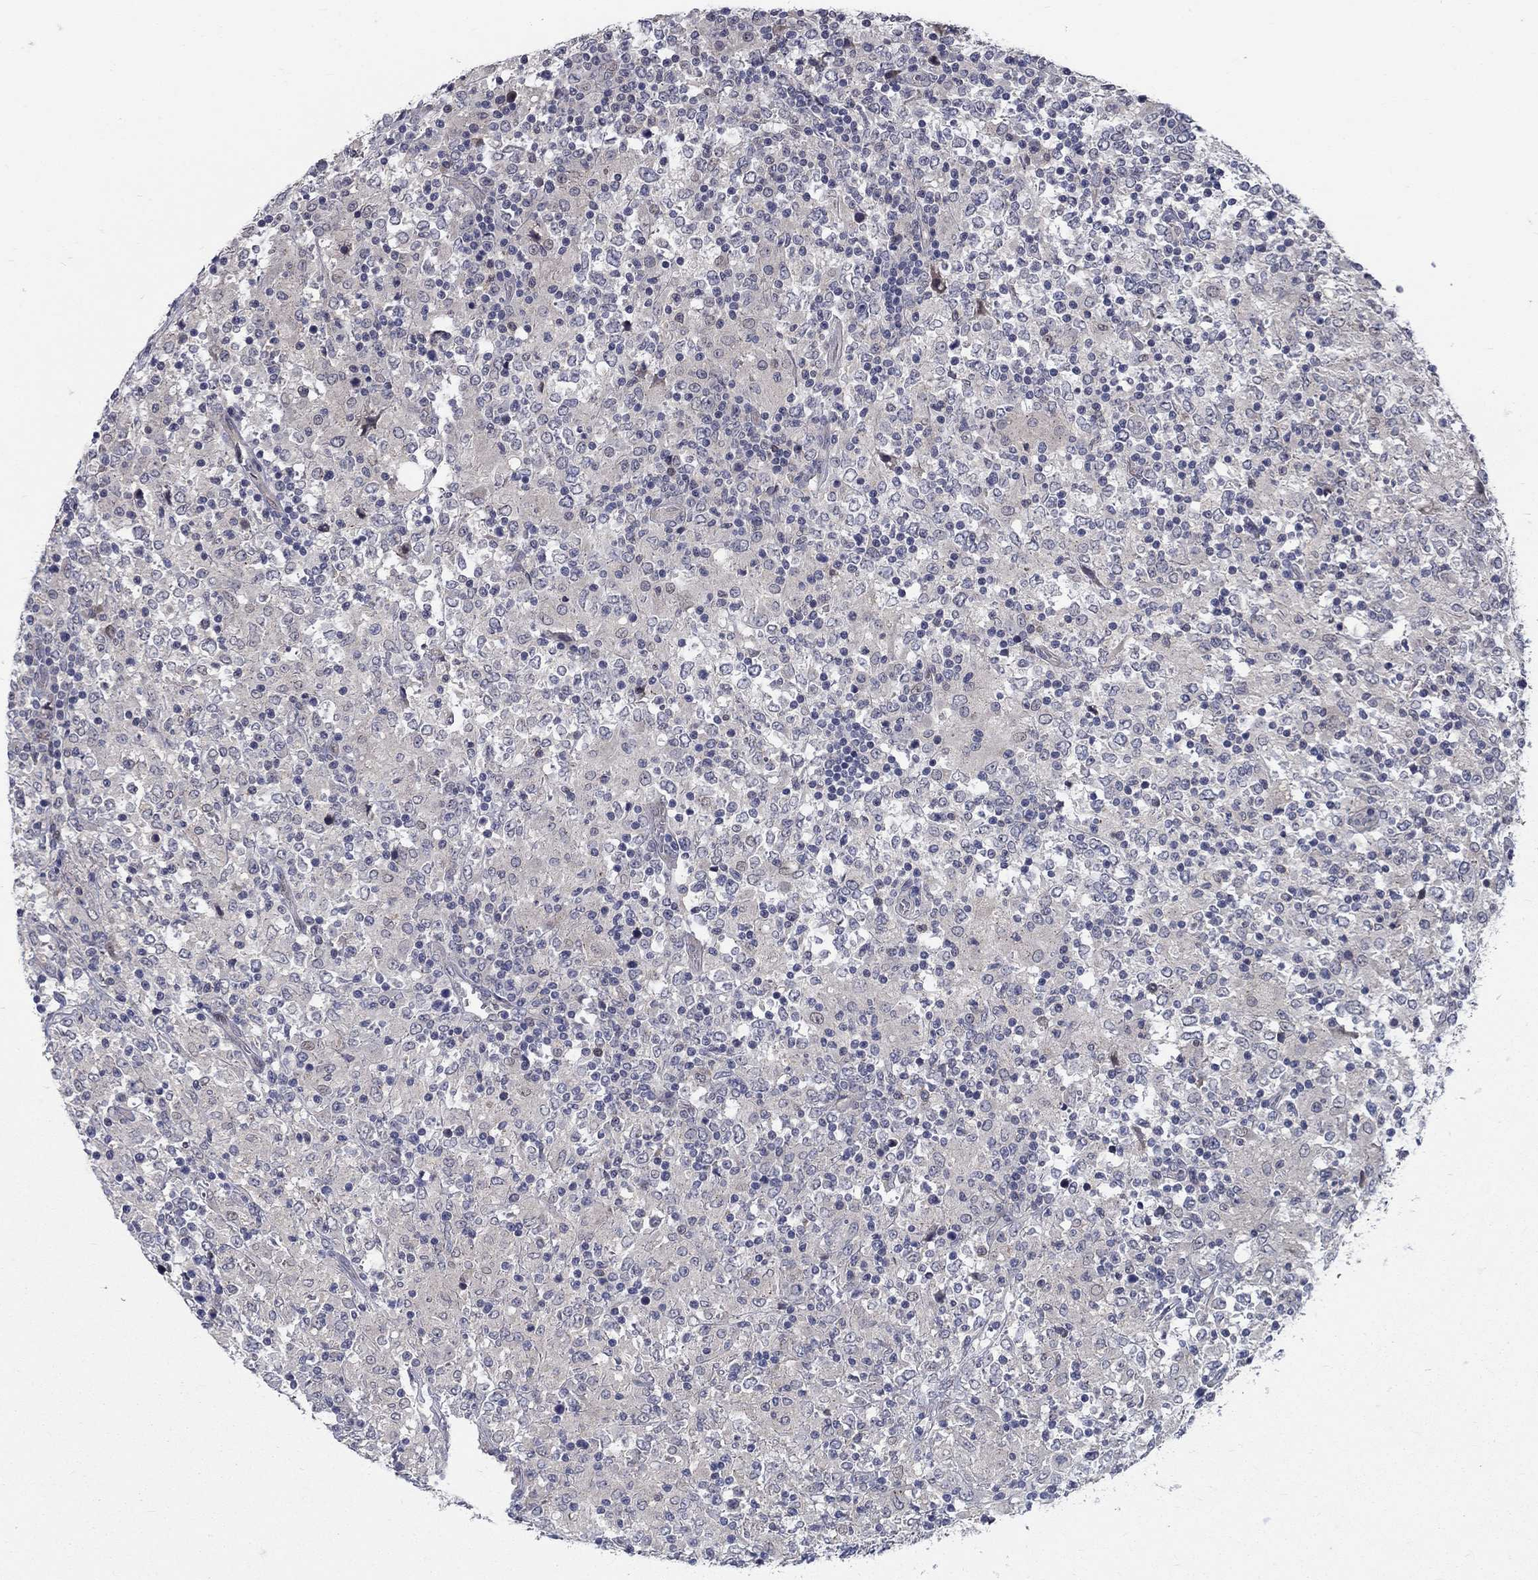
{"staining": {"intensity": "negative", "quantity": "none", "location": "none"}, "tissue": "lymphoma", "cell_type": "Tumor cells", "image_type": "cancer", "snomed": [{"axis": "morphology", "description": "Malignant lymphoma, non-Hodgkin's type, High grade"}, {"axis": "topography", "description": "Lymph node"}], "caption": "Immunohistochemistry image of neoplastic tissue: human lymphoma stained with DAB (3,3'-diaminobenzidine) shows no significant protein expression in tumor cells.", "gene": "FAM3B", "patient": {"sex": "female", "age": 84}}